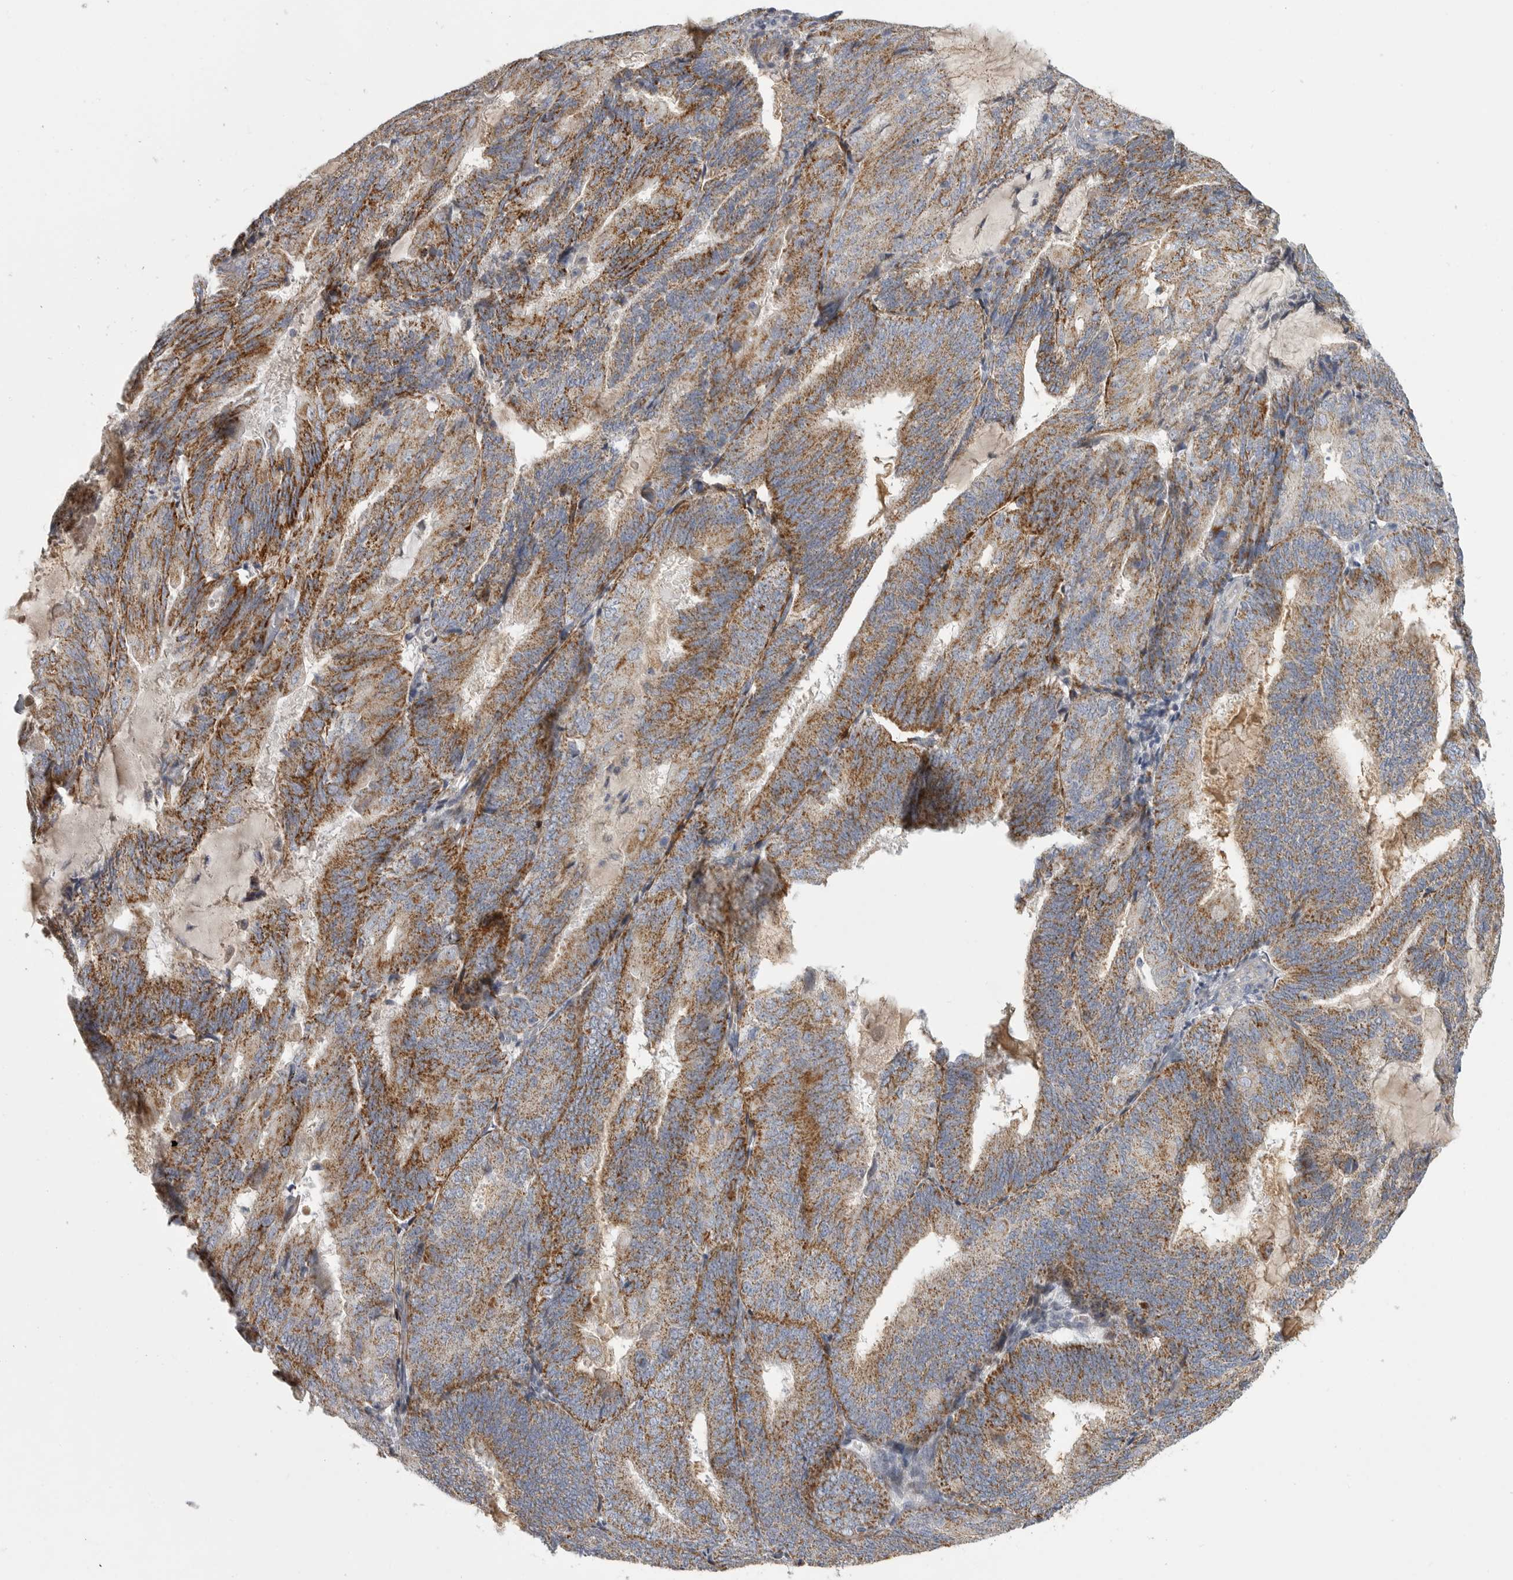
{"staining": {"intensity": "moderate", "quantity": ">75%", "location": "cytoplasmic/membranous"}, "tissue": "endometrial cancer", "cell_type": "Tumor cells", "image_type": "cancer", "snomed": [{"axis": "morphology", "description": "Adenocarcinoma, NOS"}, {"axis": "topography", "description": "Endometrium"}], "caption": "Immunohistochemical staining of endometrial adenocarcinoma exhibits moderate cytoplasmic/membranous protein positivity in approximately >75% of tumor cells.", "gene": "SDC3", "patient": {"sex": "female", "age": 81}}